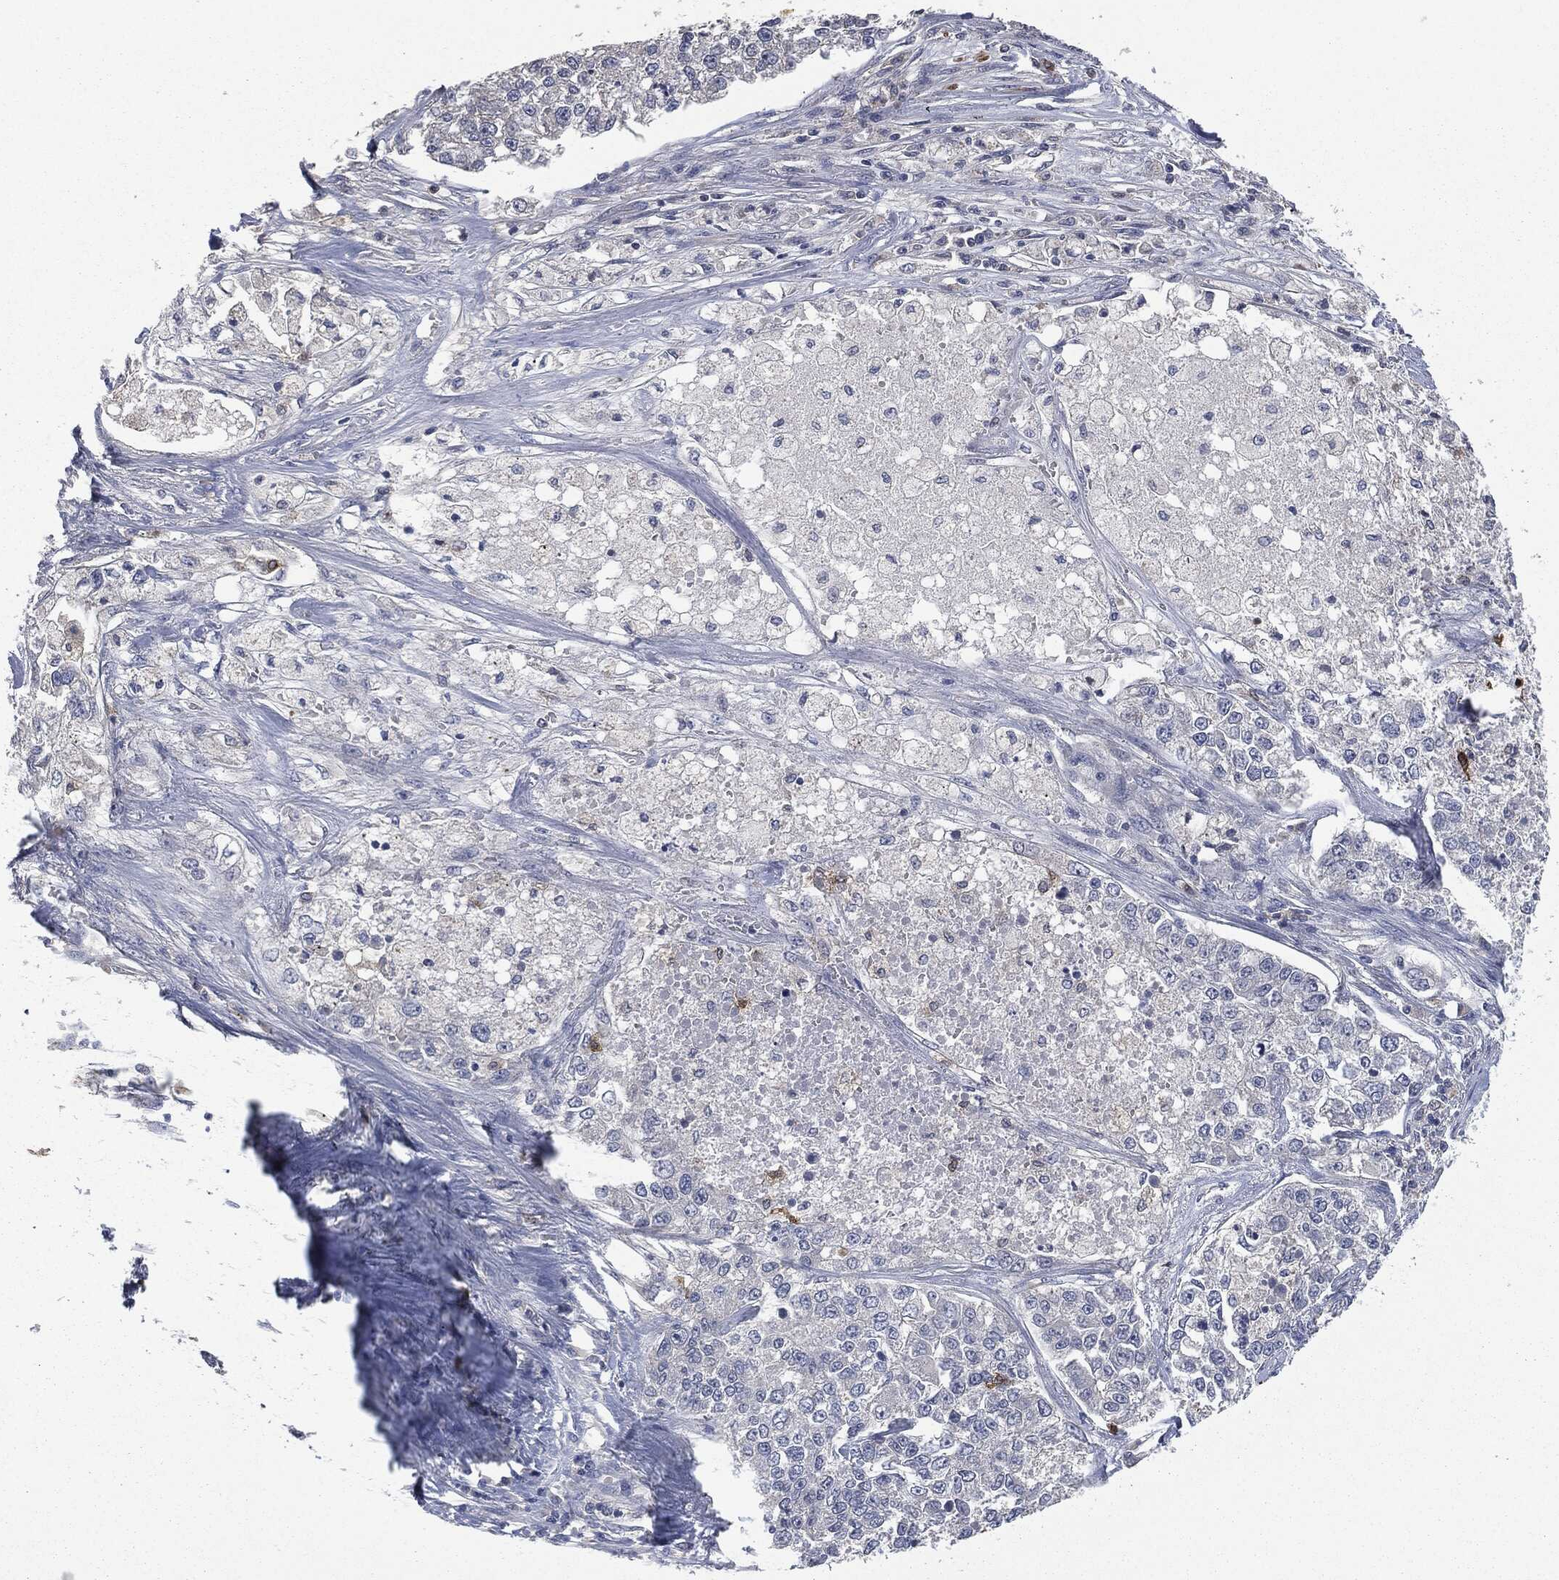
{"staining": {"intensity": "negative", "quantity": "none", "location": "none"}, "tissue": "lung cancer", "cell_type": "Tumor cells", "image_type": "cancer", "snomed": [{"axis": "morphology", "description": "Adenocarcinoma, NOS"}, {"axis": "topography", "description": "Lung"}], "caption": "IHC micrograph of neoplastic tissue: human lung cancer (adenocarcinoma) stained with DAB (3,3'-diaminobenzidine) reveals no significant protein positivity in tumor cells.", "gene": "IL1RN", "patient": {"sex": "male", "age": 49}}